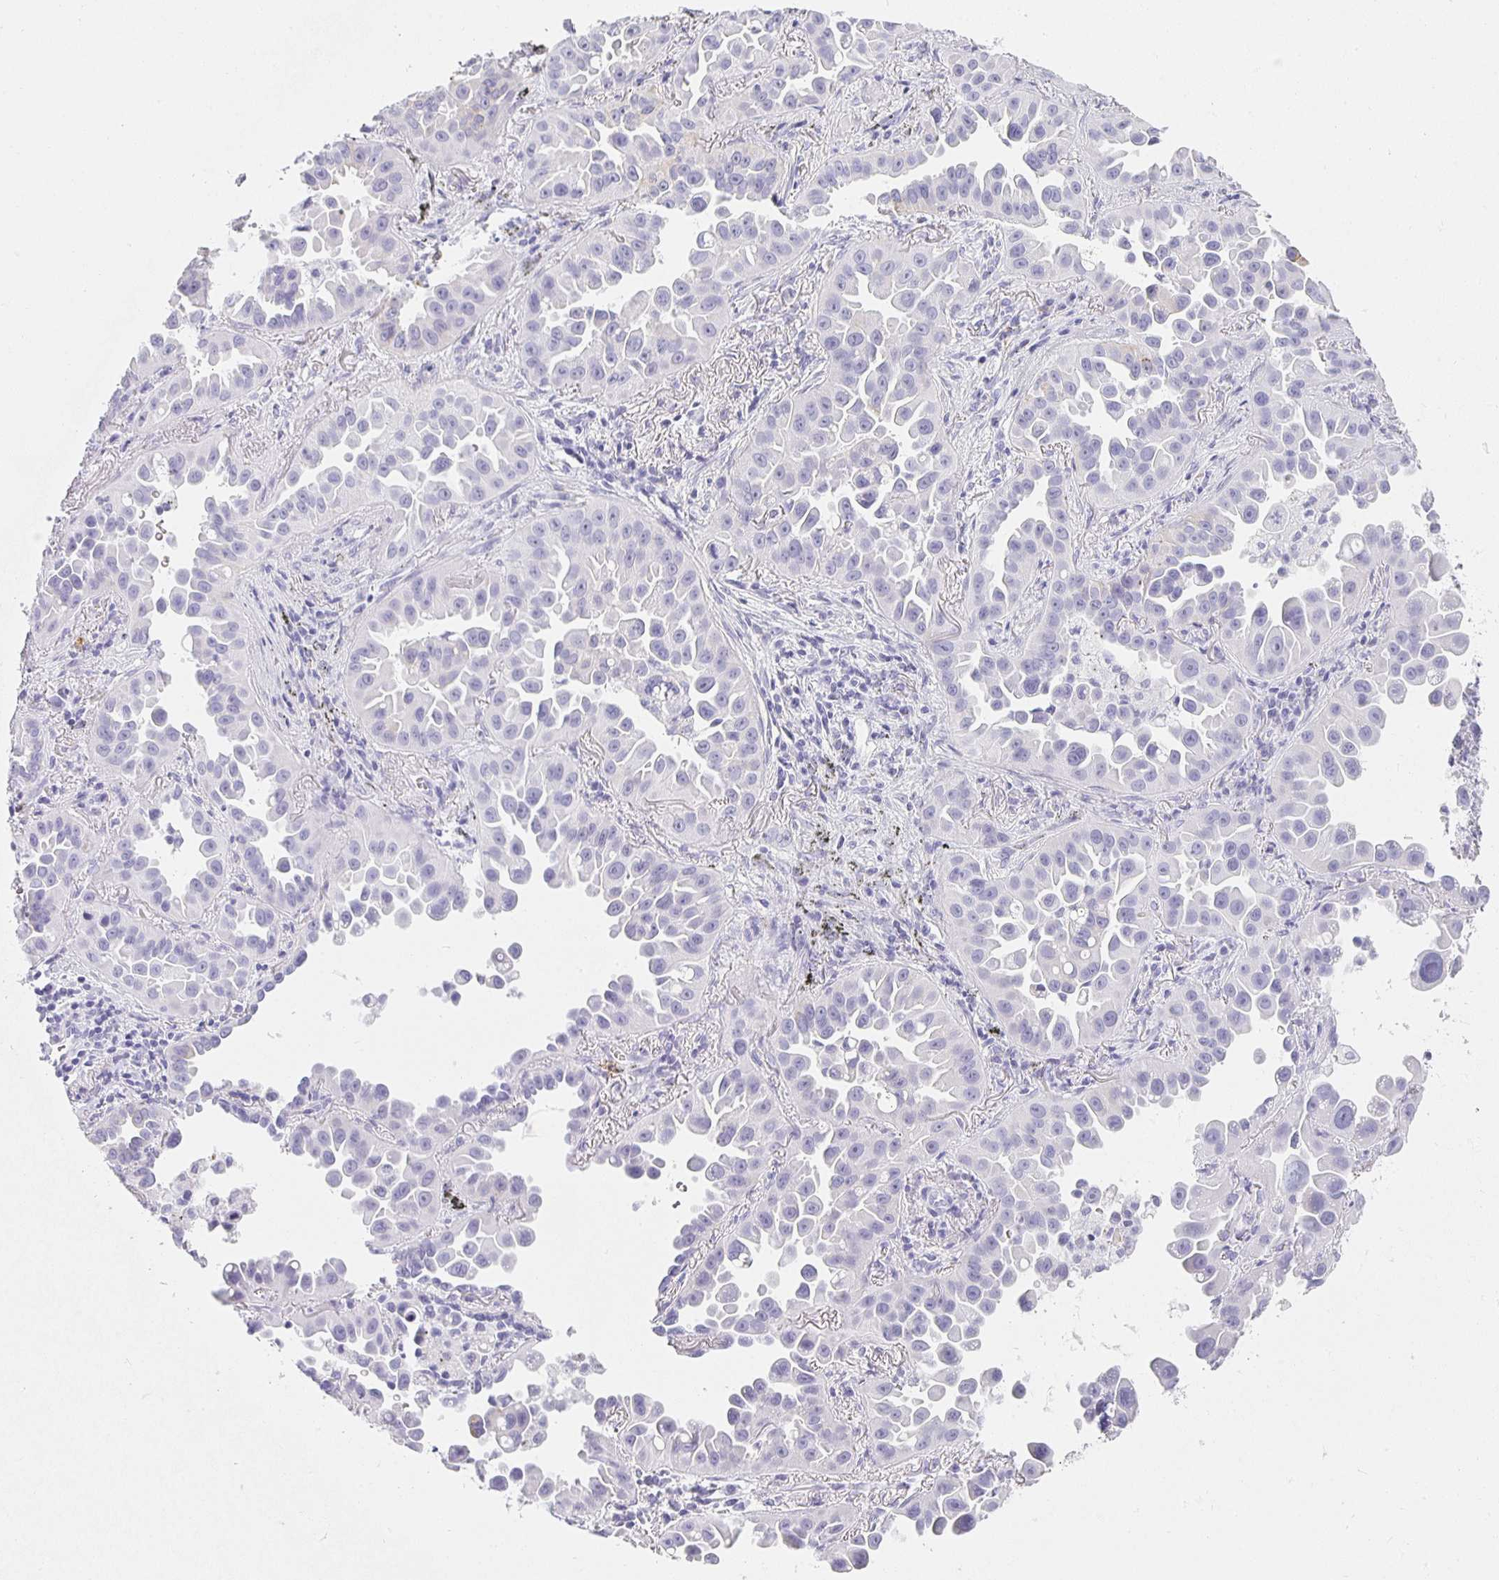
{"staining": {"intensity": "negative", "quantity": "none", "location": "none"}, "tissue": "lung cancer", "cell_type": "Tumor cells", "image_type": "cancer", "snomed": [{"axis": "morphology", "description": "Adenocarcinoma, NOS"}, {"axis": "topography", "description": "Lung"}], "caption": "Immunohistochemistry micrograph of neoplastic tissue: lung cancer stained with DAB (3,3'-diaminobenzidine) exhibits no significant protein positivity in tumor cells. (DAB immunohistochemistry (IHC) with hematoxylin counter stain).", "gene": "TPSD1", "patient": {"sex": "male", "age": 68}}